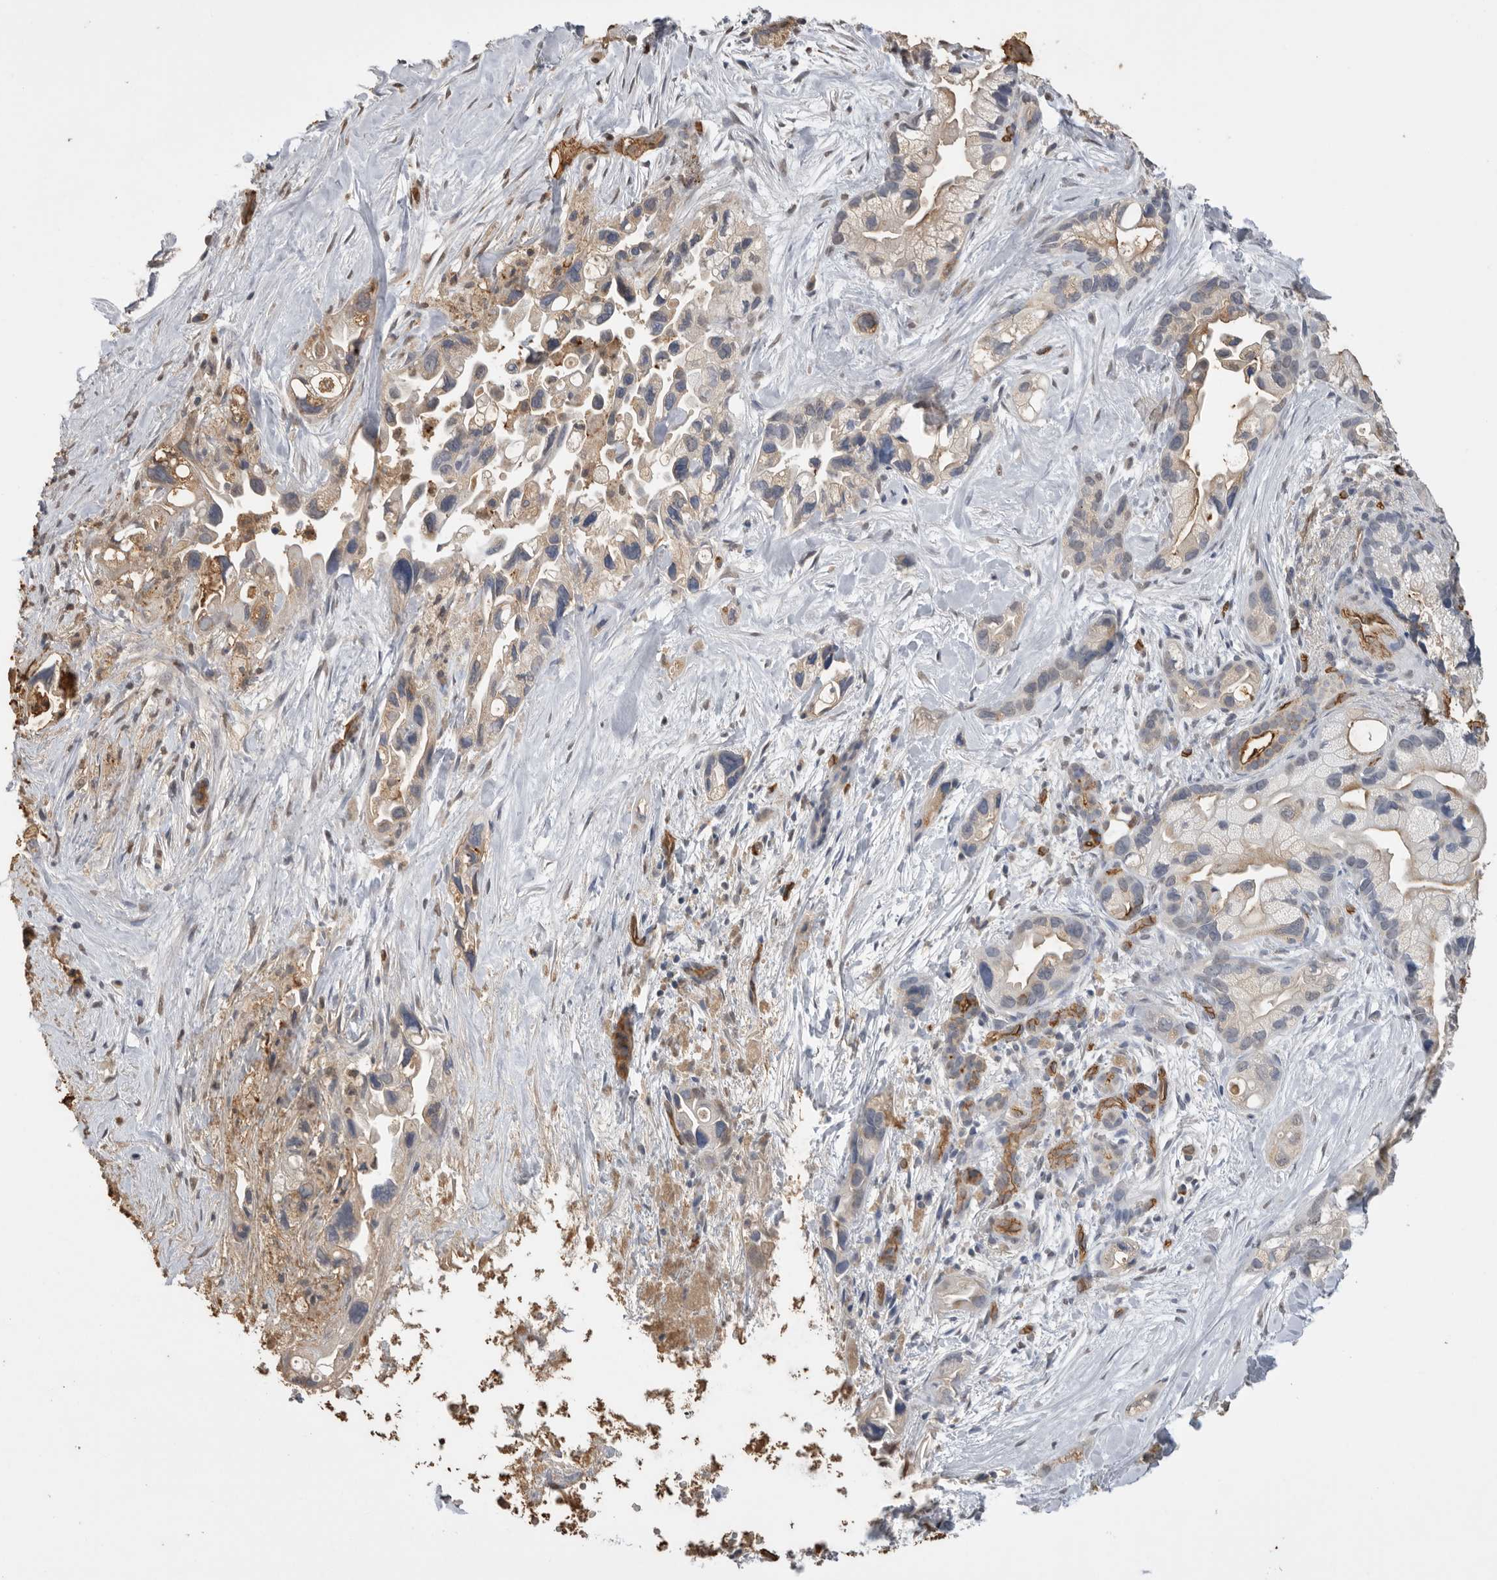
{"staining": {"intensity": "weak", "quantity": ">75%", "location": "cytoplasmic/membranous"}, "tissue": "pancreatic cancer", "cell_type": "Tumor cells", "image_type": "cancer", "snomed": [{"axis": "morphology", "description": "Adenocarcinoma, NOS"}, {"axis": "topography", "description": "Pancreas"}], "caption": "The photomicrograph displays staining of adenocarcinoma (pancreatic), revealing weak cytoplasmic/membranous protein positivity (brown color) within tumor cells. The protein of interest is shown in brown color, while the nuclei are stained blue.", "gene": "IL27", "patient": {"sex": "female", "age": 77}}